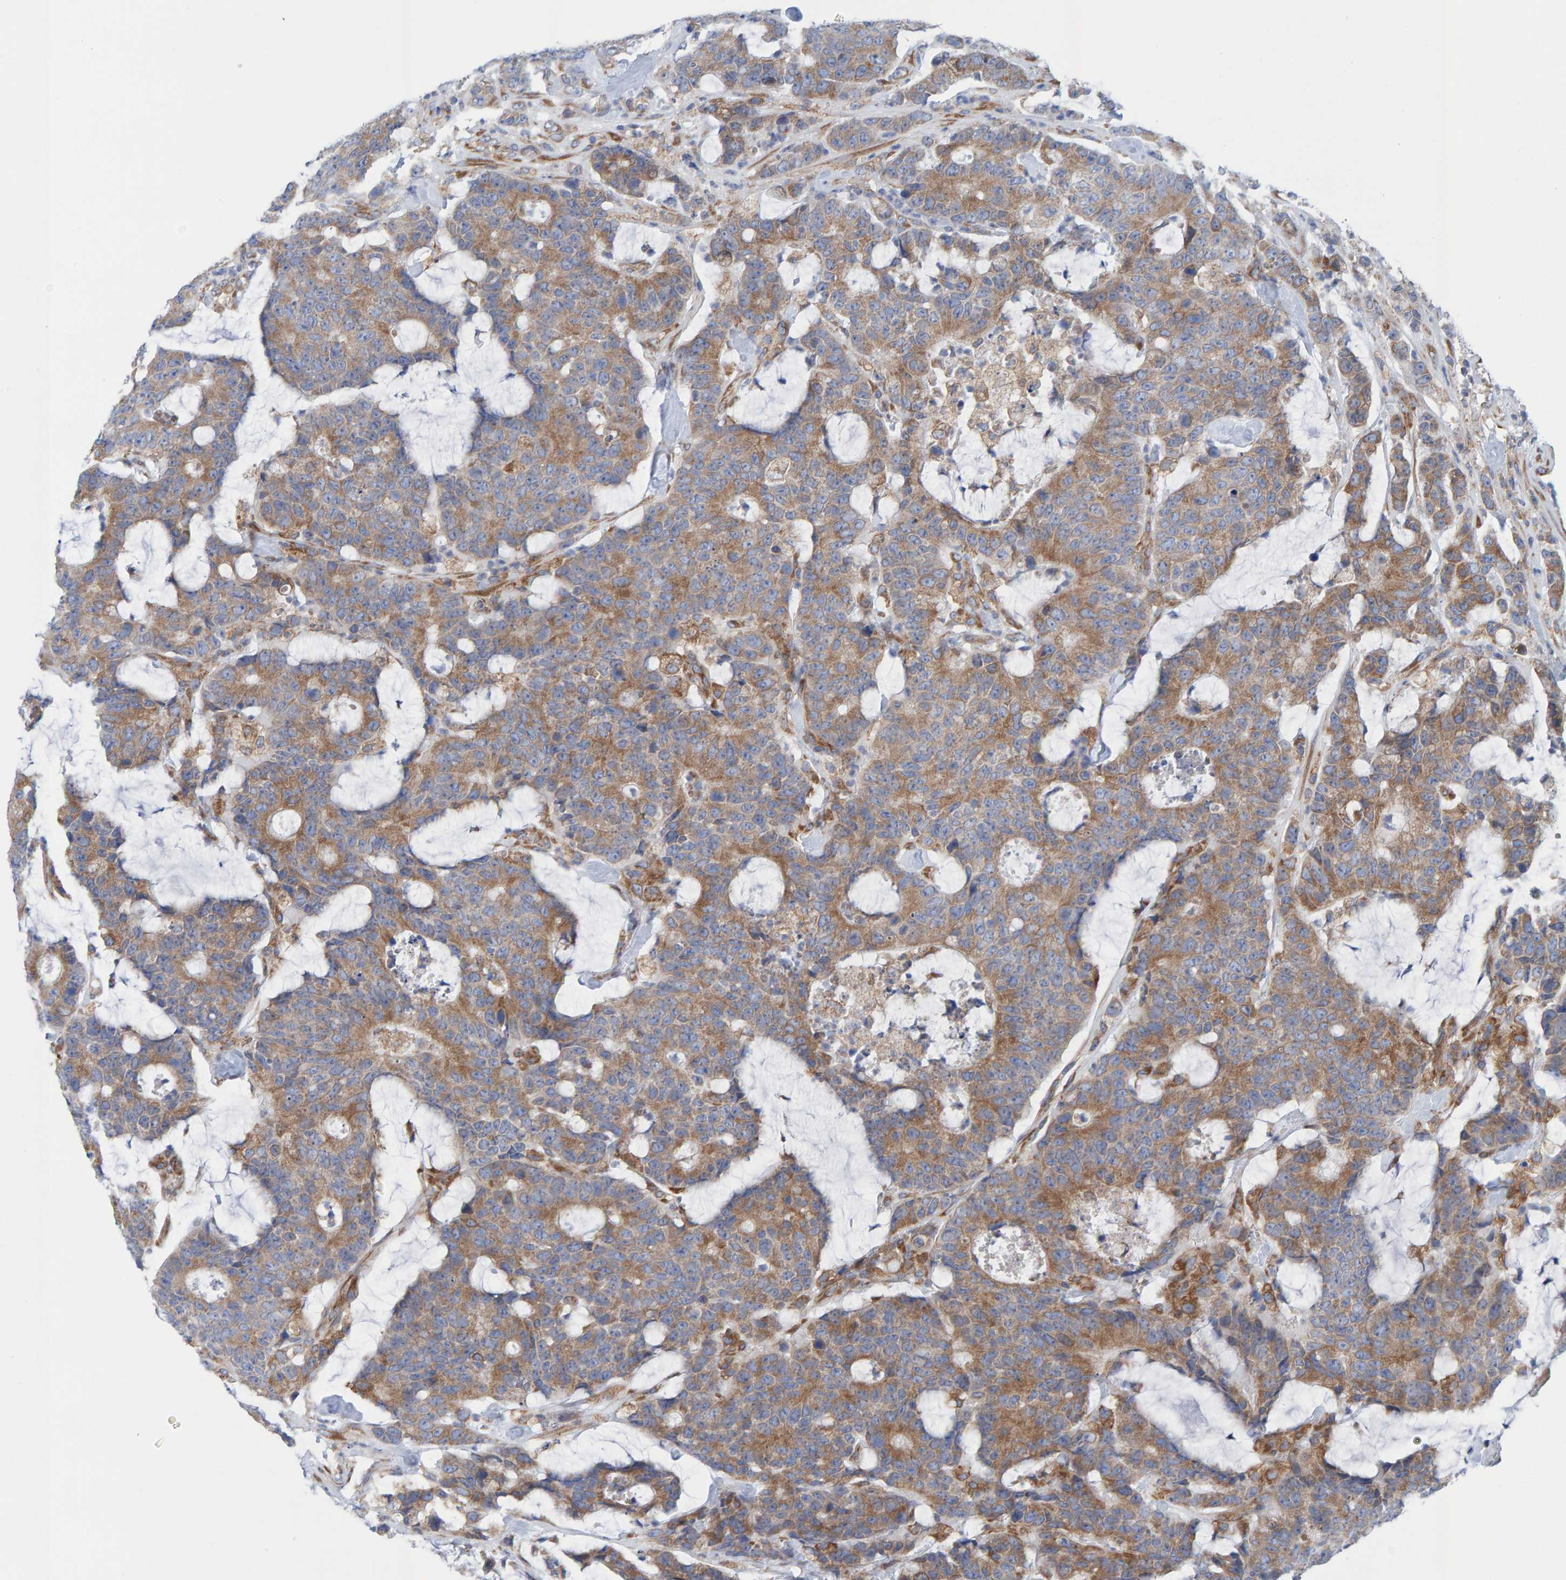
{"staining": {"intensity": "moderate", "quantity": ">75%", "location": "cytoplasmic/membranous"}, "tissue": "colorectal cancer", "cell_type": "Tumor cells", "image_type": "cancer", "snomed": [{"axis": "morphology", "description": "Adenocarcinoma, NOS"}, {"axis": "topography", "description": "Colon"}], "caption": "Protein staining of colorectal cancer tissue displays moderate cytoplasmic/membranous positivity in approximately >75% of tumor cells.", "gene": "CDK5RAP3", "patient": {"sex": "female", "age": 86}}